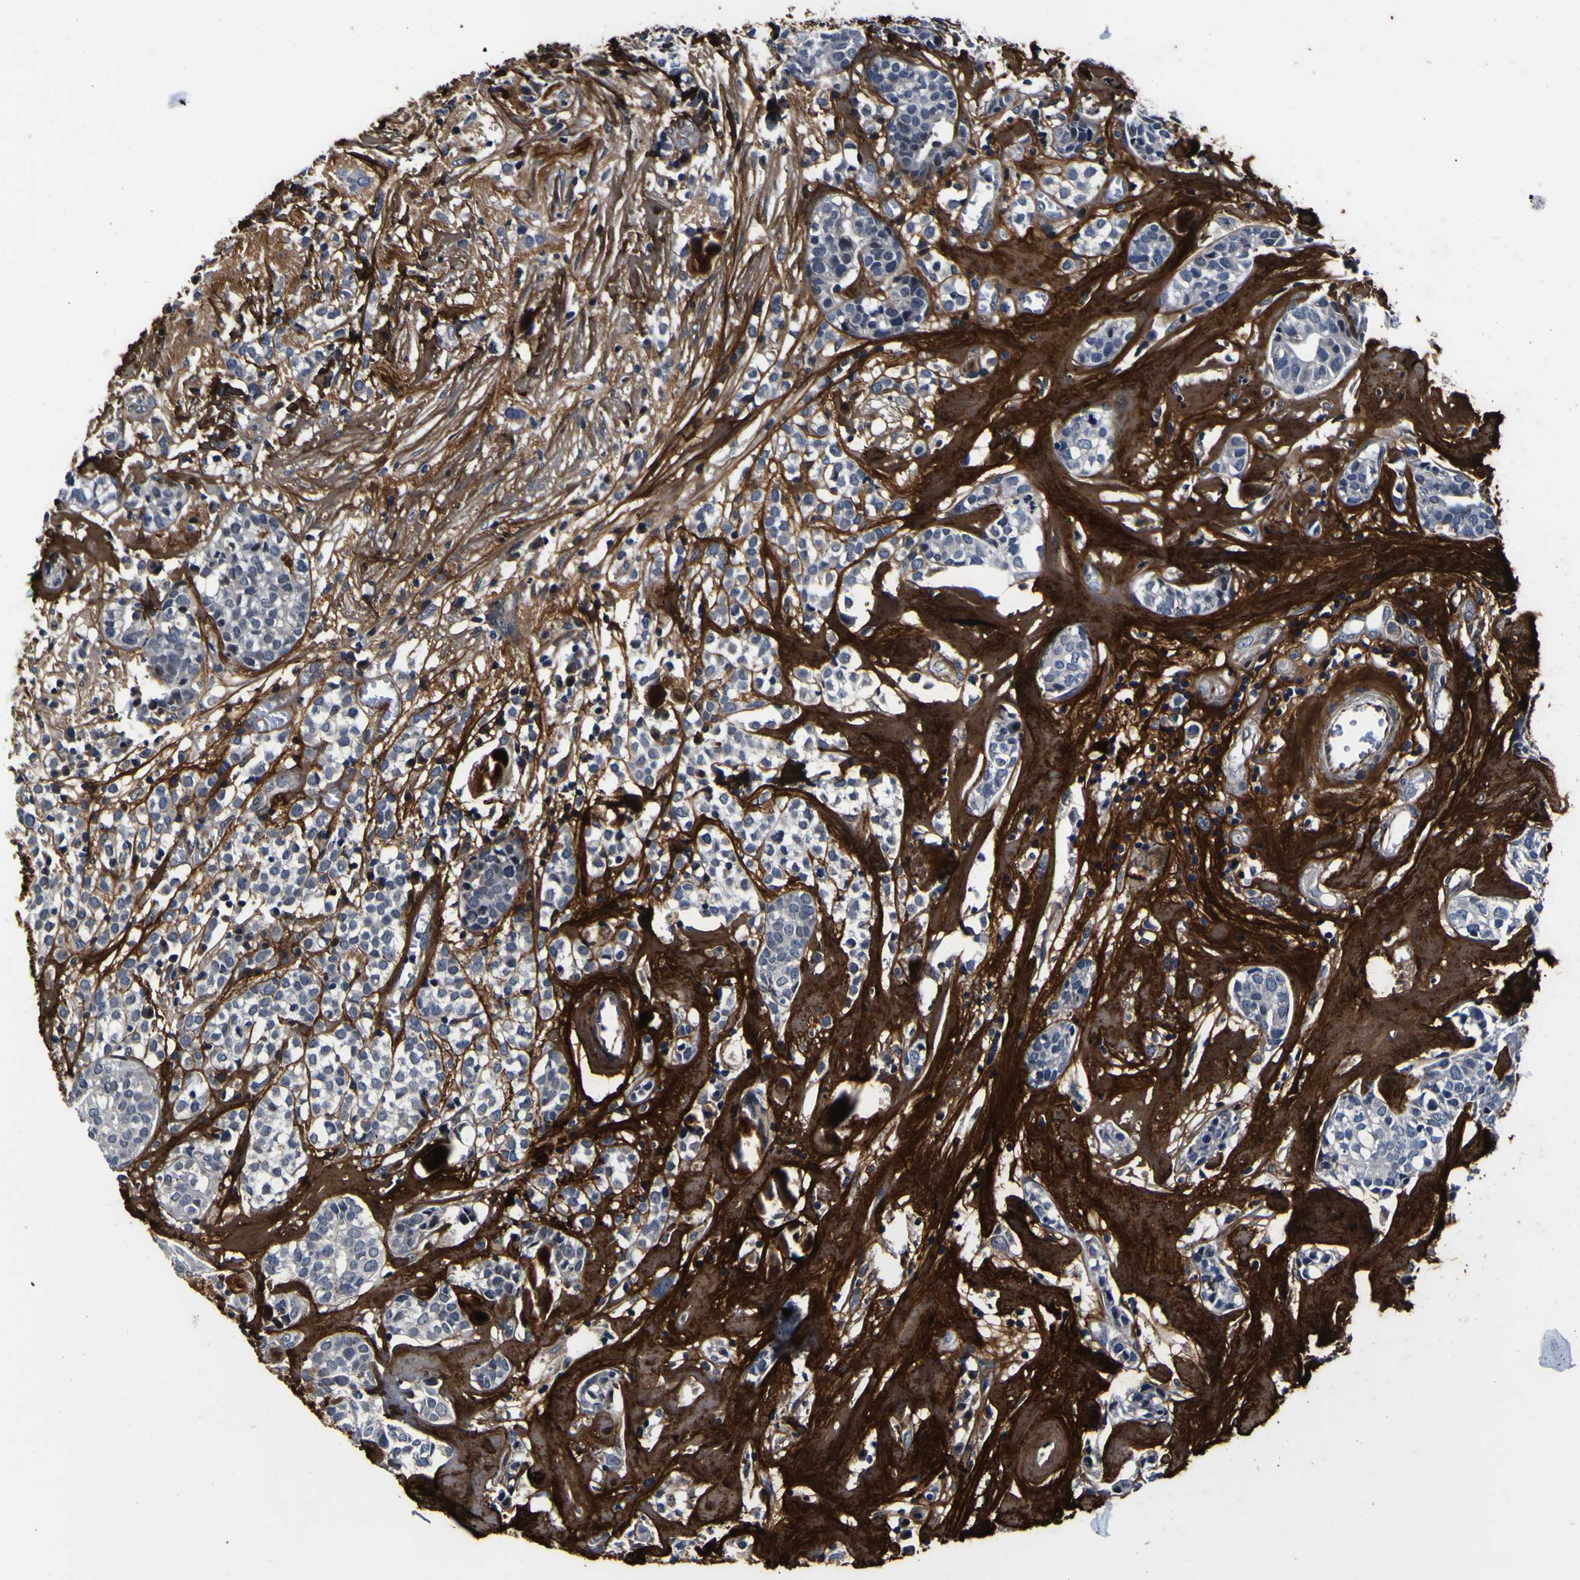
{"staining": {"intensity": "negative", "quantity": "none", "location": "none"}, "tissue": "head and neck cancer", "cell_type": "Tumor cells", "image_type": "cancer", "snomed": [{"axis": "morphology", "description": "Adenocarcinoma, NOS"}, {"axis": "topography", "description": "Salivary gland"}, {"axis": "topography", "description": "Head-Neck"}], "caption": "Immunohistochemical staining of human head and neck cancer shows no significant staining in tumor cells.", "gene": "POSTN", "patient": {"sex": "female", "age": 65}}